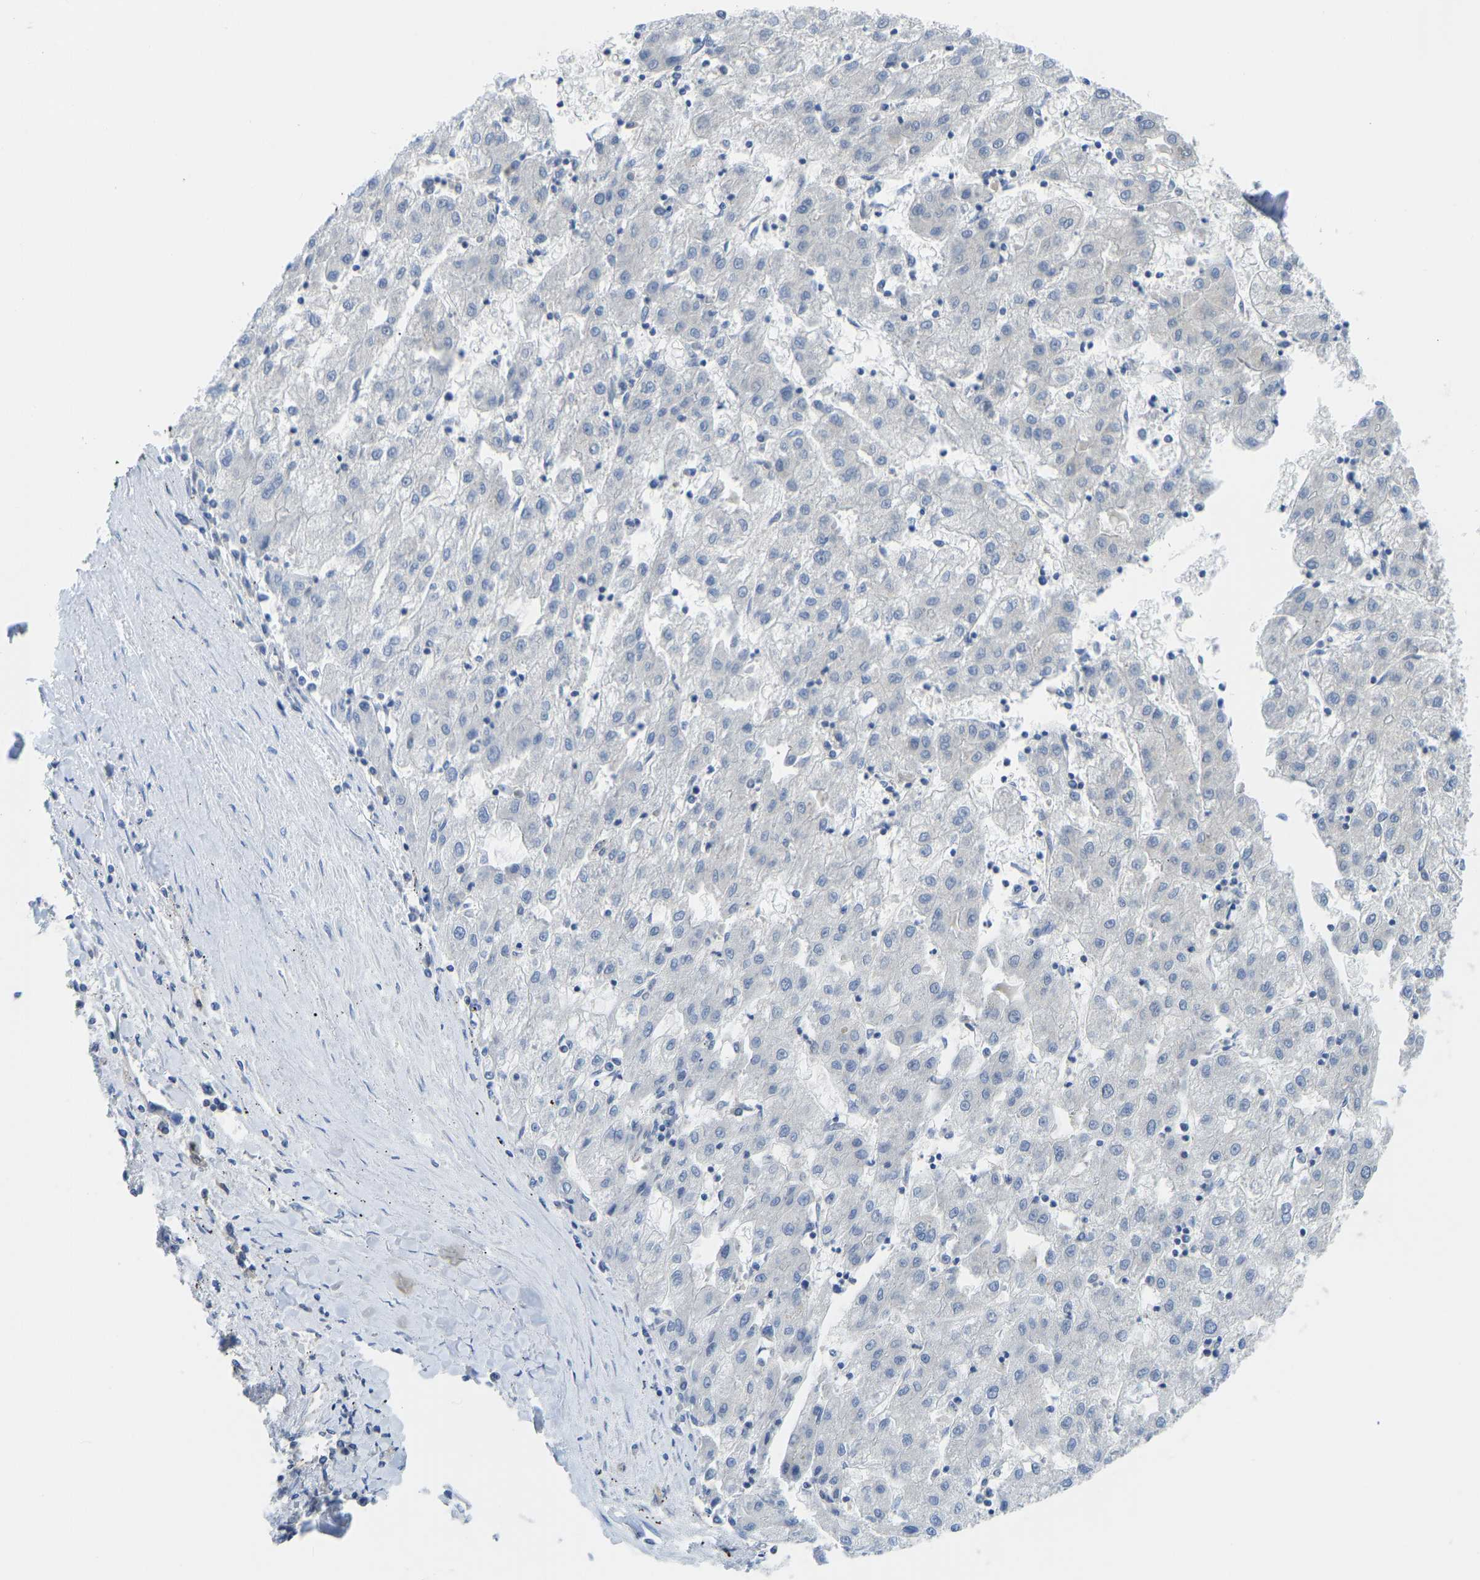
{"staining": {"intensity": "negative", "quantity": "none", "location": "none"}, "tissue": "liver cancer", "cell_type": "Tumor cells", "image_type": "cancer", "snomed": [{"axis": "morphology", "description": "Carcinoma, Hepatocellular, NOS"}, {"axis": "topography", "description": "Liver"}], "caption": "Immunohistochemistry (IHC) image of neoplastic tissue: liver cancer stained with DAB reveals no significant protein staining in tumor cells.", "gene": "PPP3CA", "patient": {"sex": "male", "age": 72}}